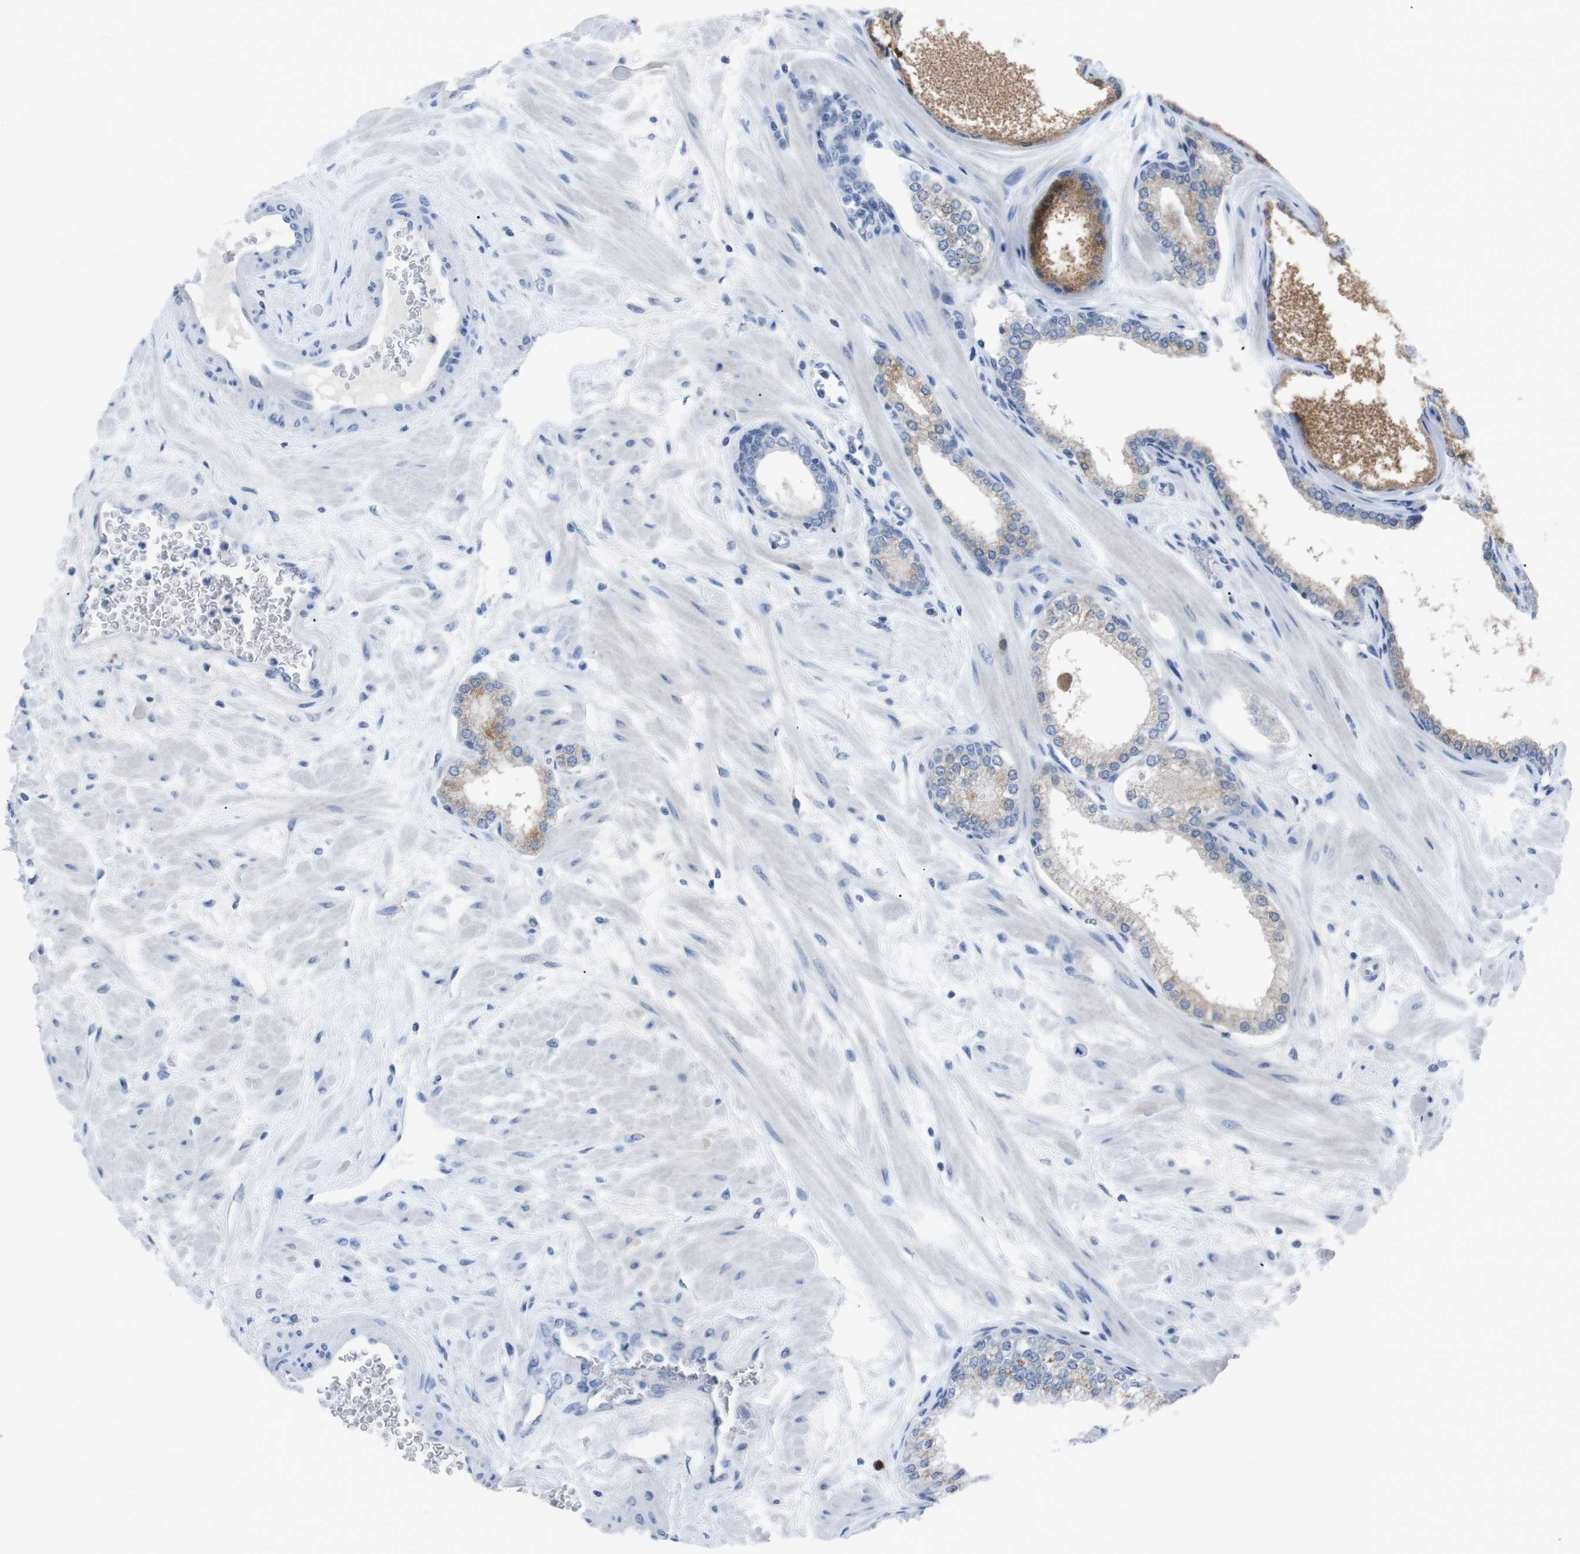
{"staining": {"intensity": "moderate", "quantity": "<25%", "location": "cytoplasmic/membranous"}, "tissue": "prostate", "cell_type": "Glandular cells", "image_type": "normal", "snomed": [{"axis": "morphology", "description": "Normal tissue, NOS"}, {"axis": "morphology", "description": "Urothelial carcinoma, Low grade"}, {"axis": "topography", "description": "Urinary bladder"}, {"axis": "topography", "description": "Prostate"}], "caption": "Protein staining by IHC exhibits moderate cytoplasmic/membranous staining in approximately <25% of glandular cells in benign prostate.", "gene": "IRF4", "patient": {"sex": "male", "age": 60}}